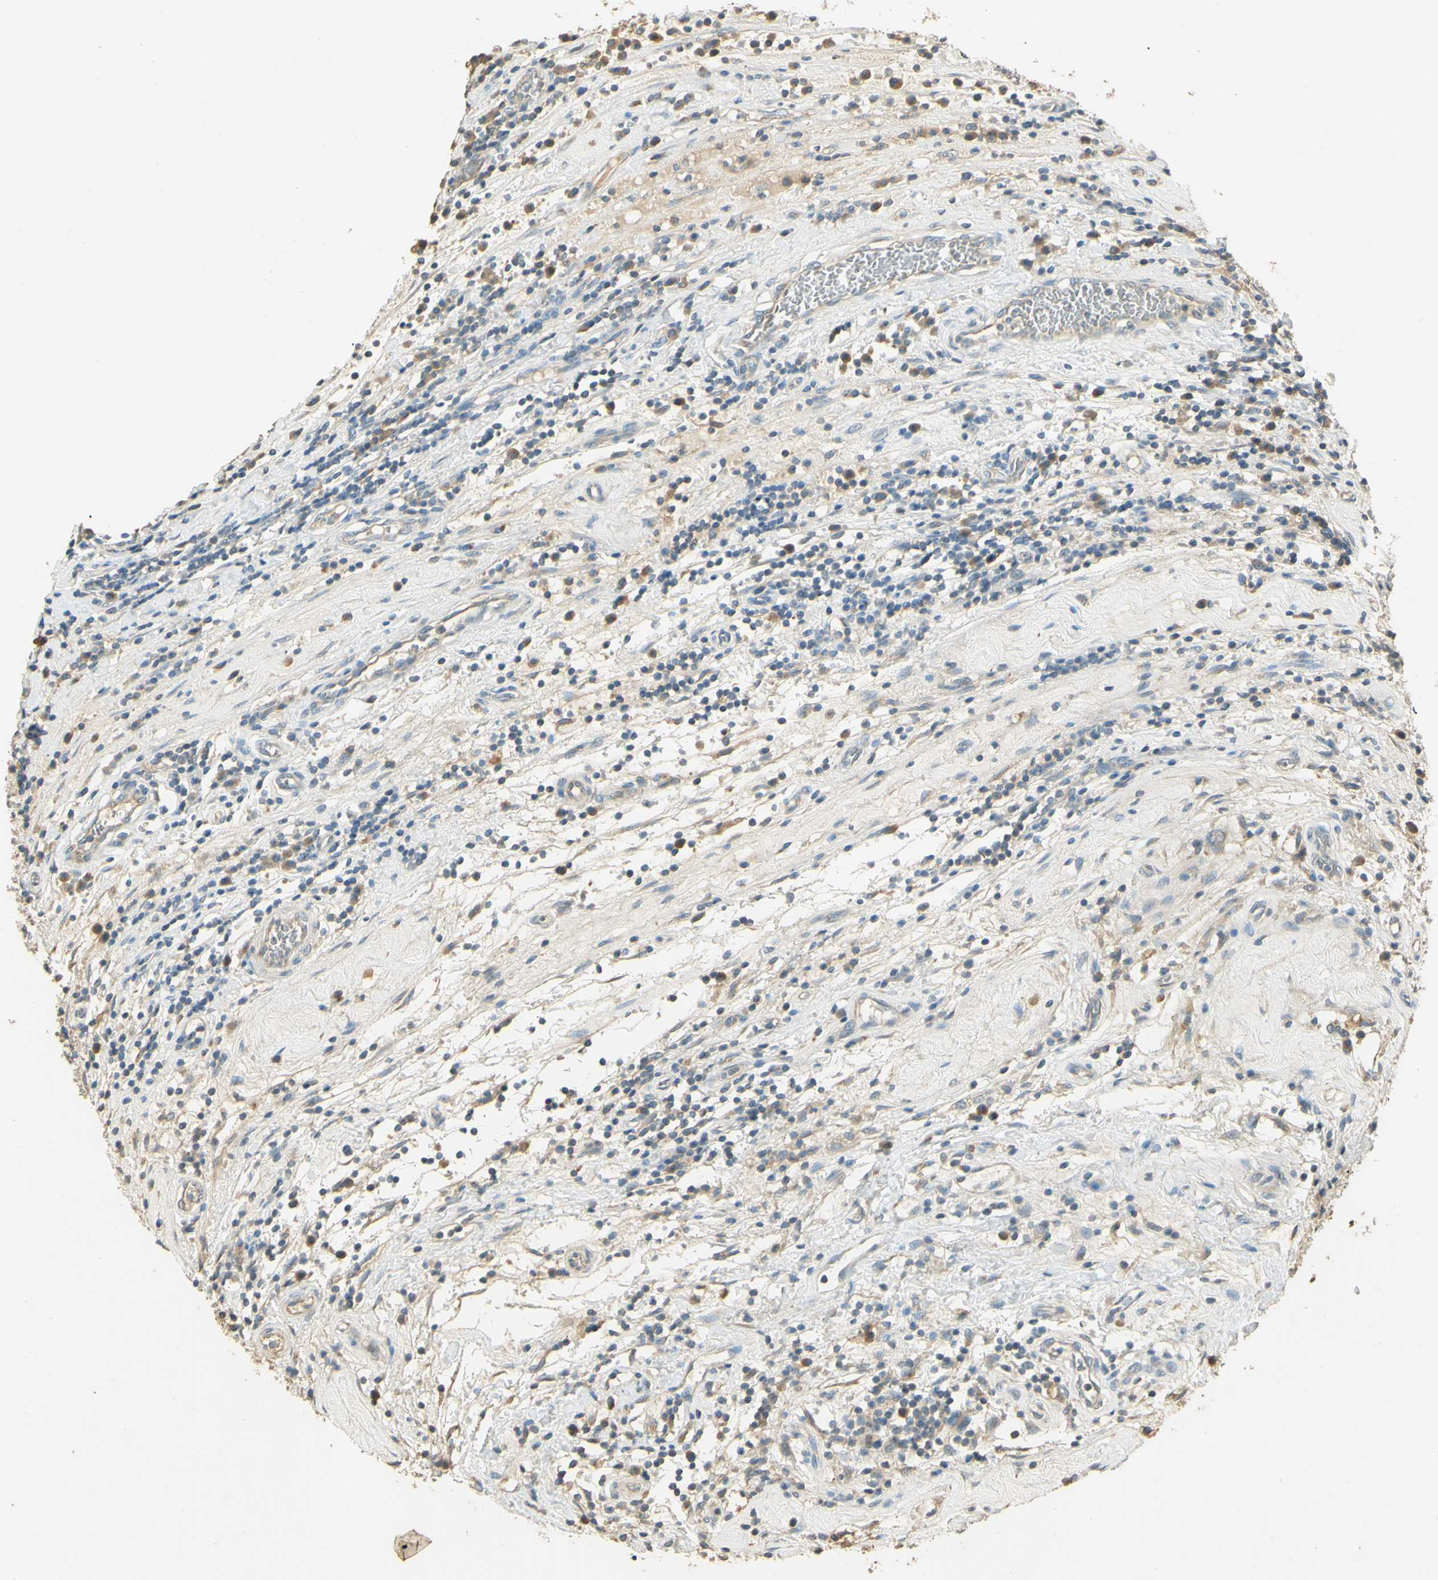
{"staining": {"intensity": "negative", "quantity": "none", "location": "none"}, "tissue": "testis cancer", "cell_type": "Tumor cells", "image_type": "cancer", "snomed": [{"axis": "morphology", "description": "Seminoma, NOS"}, {"axis": "topography", "description": "Testis"}], "caption": "High magnification brightfield microscopy of testis cancer (seminoma) stained with DAB (brown) and counterstained with hematoxylin (blue): tumor cells show no significant positivity. (DAB IHC visualized using brightfield microscopy, high magnification).", "gene": "UXS1", "patient": {"sex": "male", "age": 43}}